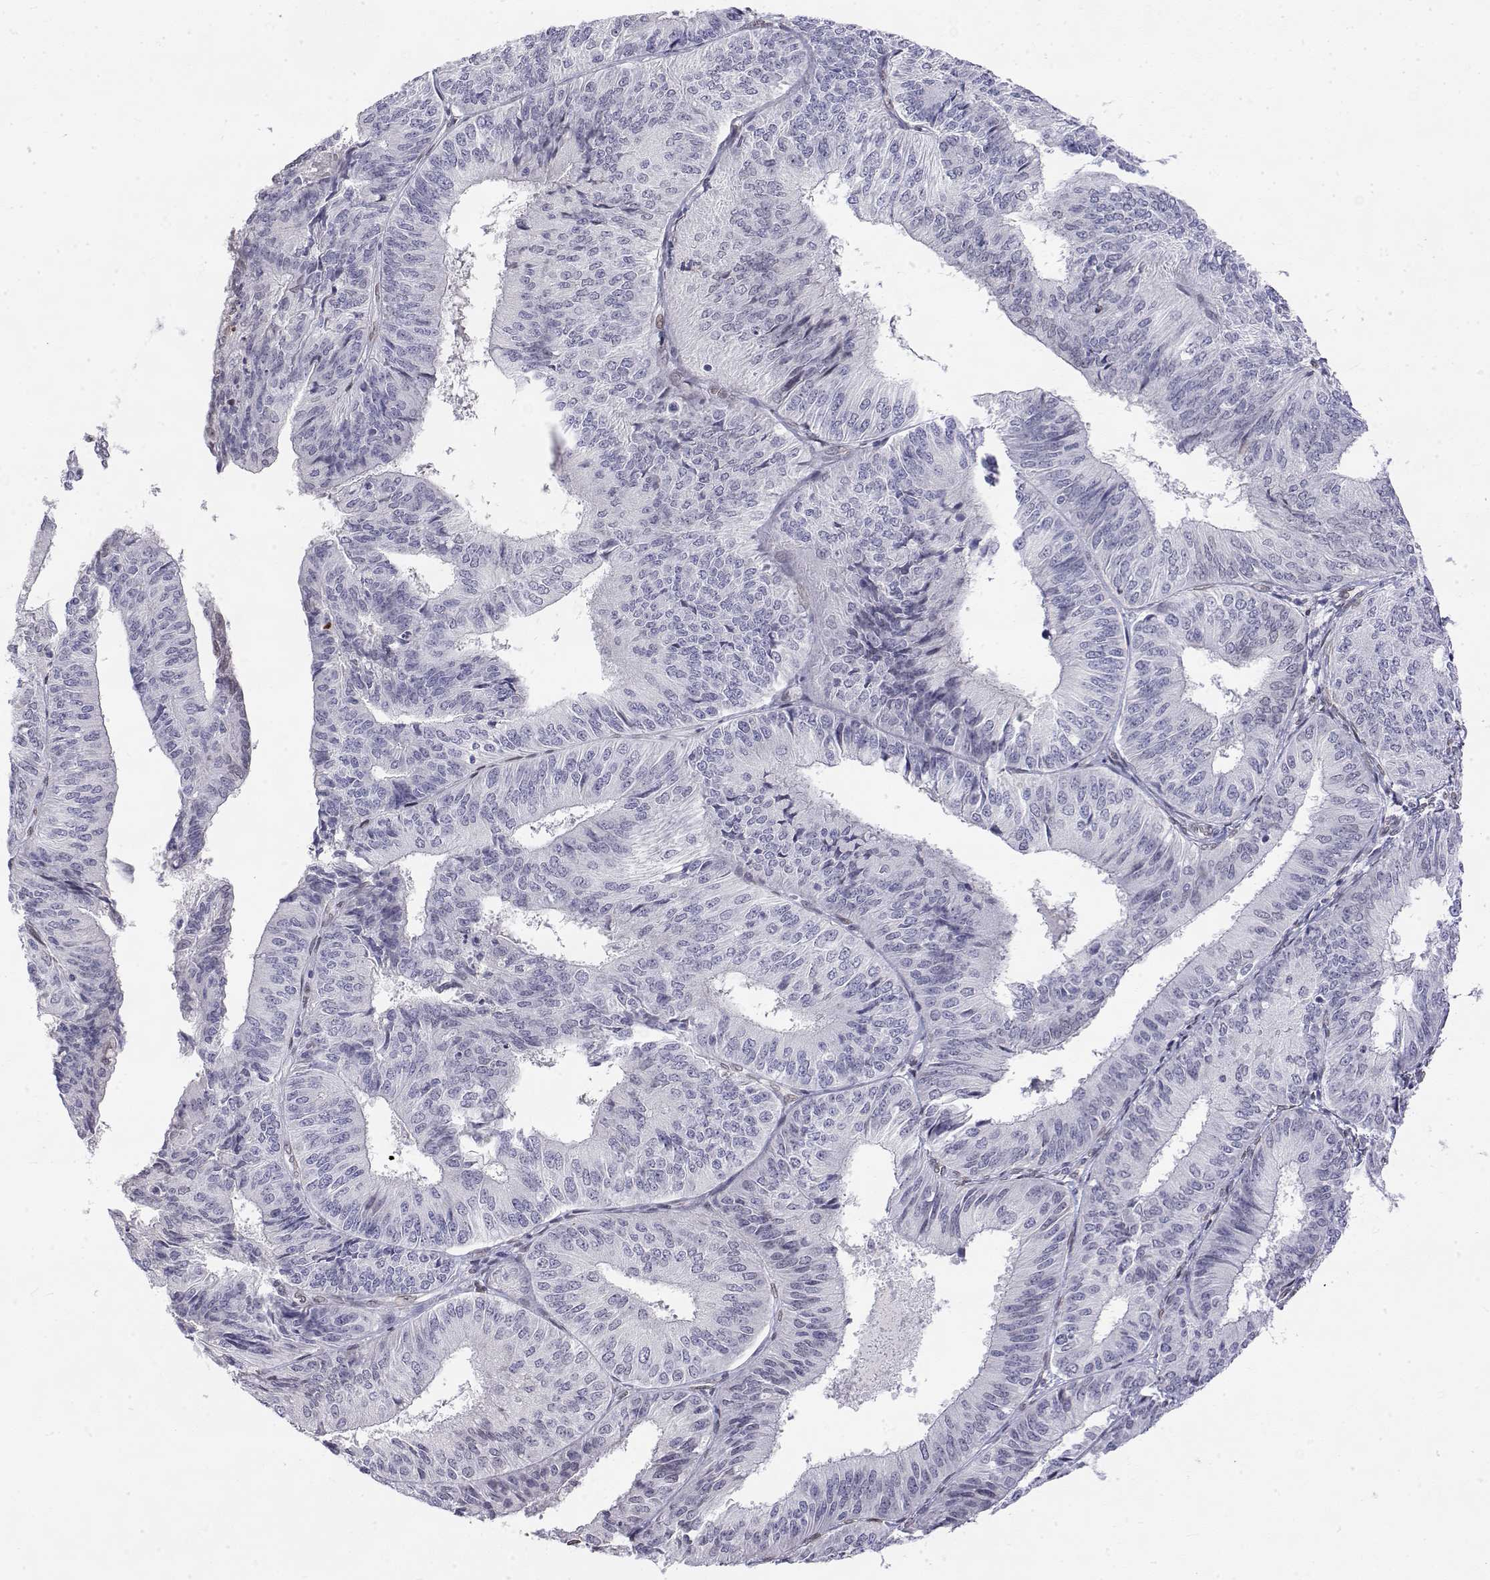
{"staining": {"intensity": "negative", "quantity": "none", "location": "none"}, "tissue": "endometrial cancer", "cell_type": "Tumor cells", "image_type": "cancer", "snomed": [{"axis": "morphology", "description": "Adenocarcinoma, NOS"}, {"axis": "topography", "description": "Endometrium"}], "caption": "Photomicrograph shows no protein positivity in tumor cells of endometrial cancer tissue.", "gene": "ZNF532", "patient": {"sex": "female", "age": 58}}